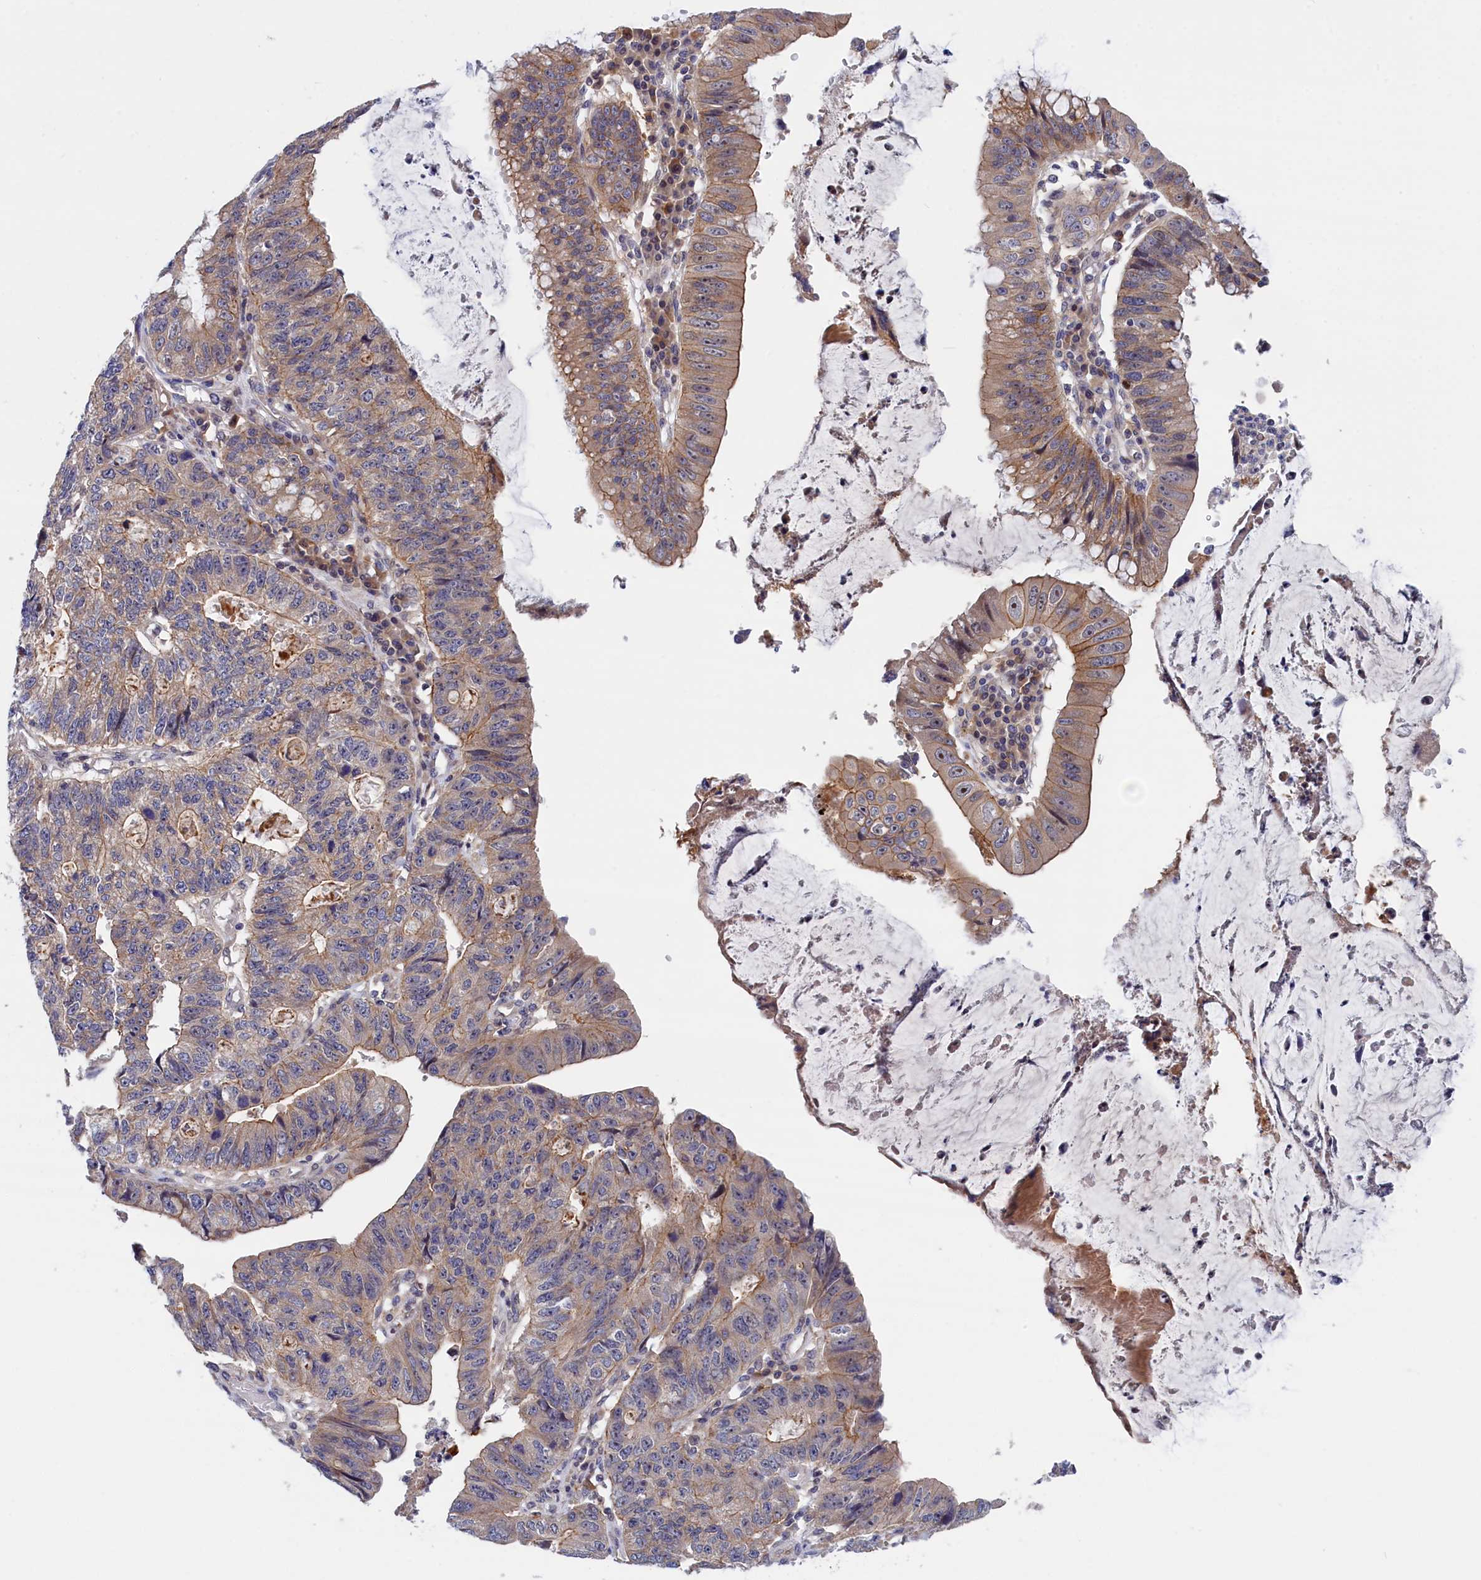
{"staining": {"intensity": "weak", "quantity": "25%-75%", "location": "cytoplasmic/membranous"}, "tissue": "stomach cancer", "cell_type": "Tumor cells", "image_type": "cancer", "snomed": [{"axis": "morphology", "description": "Adenocarcinoma, NOS"}, {"axis": "topography", "description": "Stomach"}], "caption": "Stomach cancer was stained to show a protein in brown. There is low levels of weak cytoplasmic/membranous expression in approximately 25%-75% of tumor cells.", "gene": "CRACD", "patient": {"sex": "male", "age": 59}}